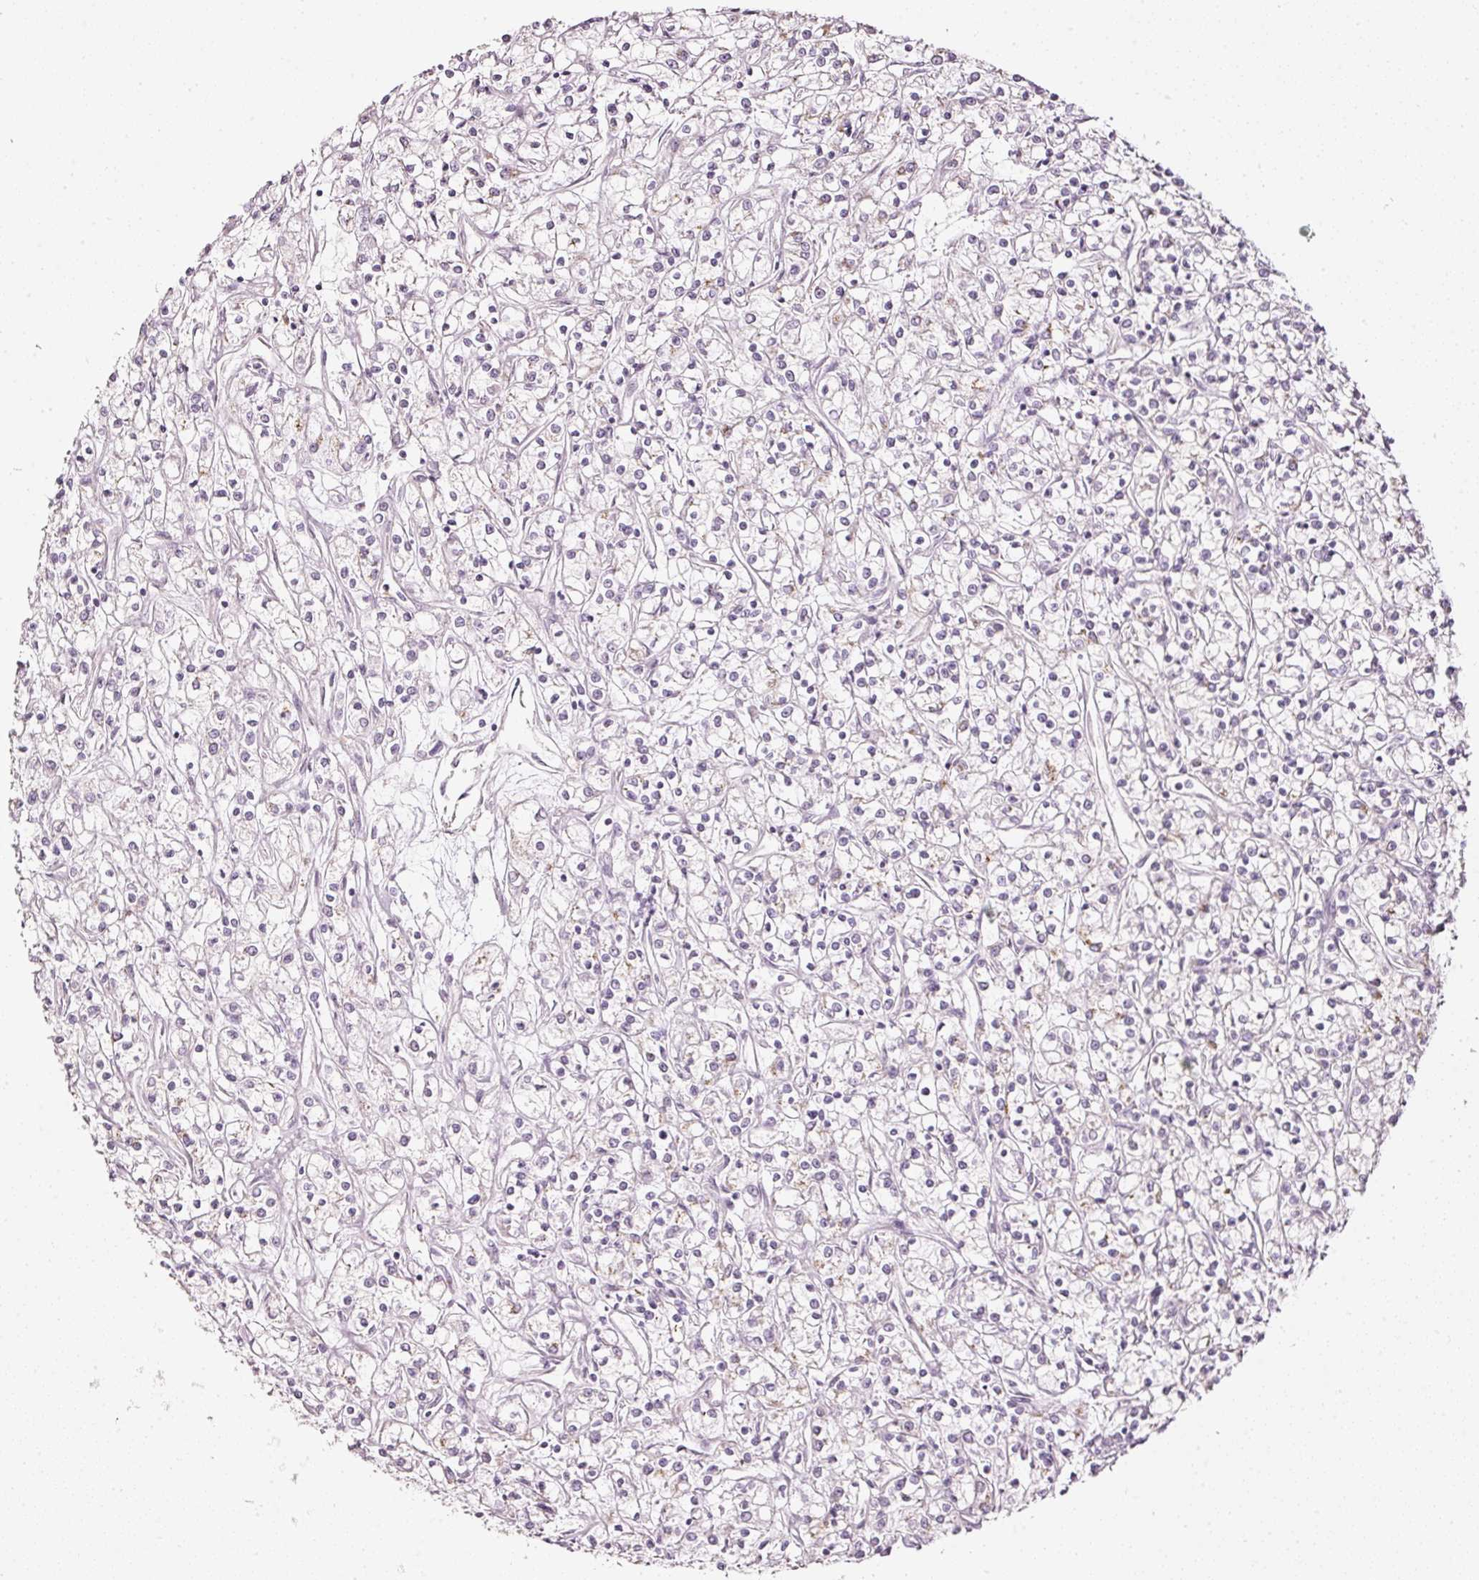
{"staining": {"intensity": "negative", "quantity": "none", "location": "none"}, "tissue": "renal cancer", "cell_type": "Tumor cells", "image_type": "cancer", "snomed": [{"axis": "morphology", "description": "Adenocarcinoma, NOS"}, {"axis": "topography", "description": "Kidney"}], "caption": "Renal cancer was stained to show a protein in brown. There is no significant staining in tumor cells.", "gene": "SDF4", "patient": {"sex": "female", "age": 59}}